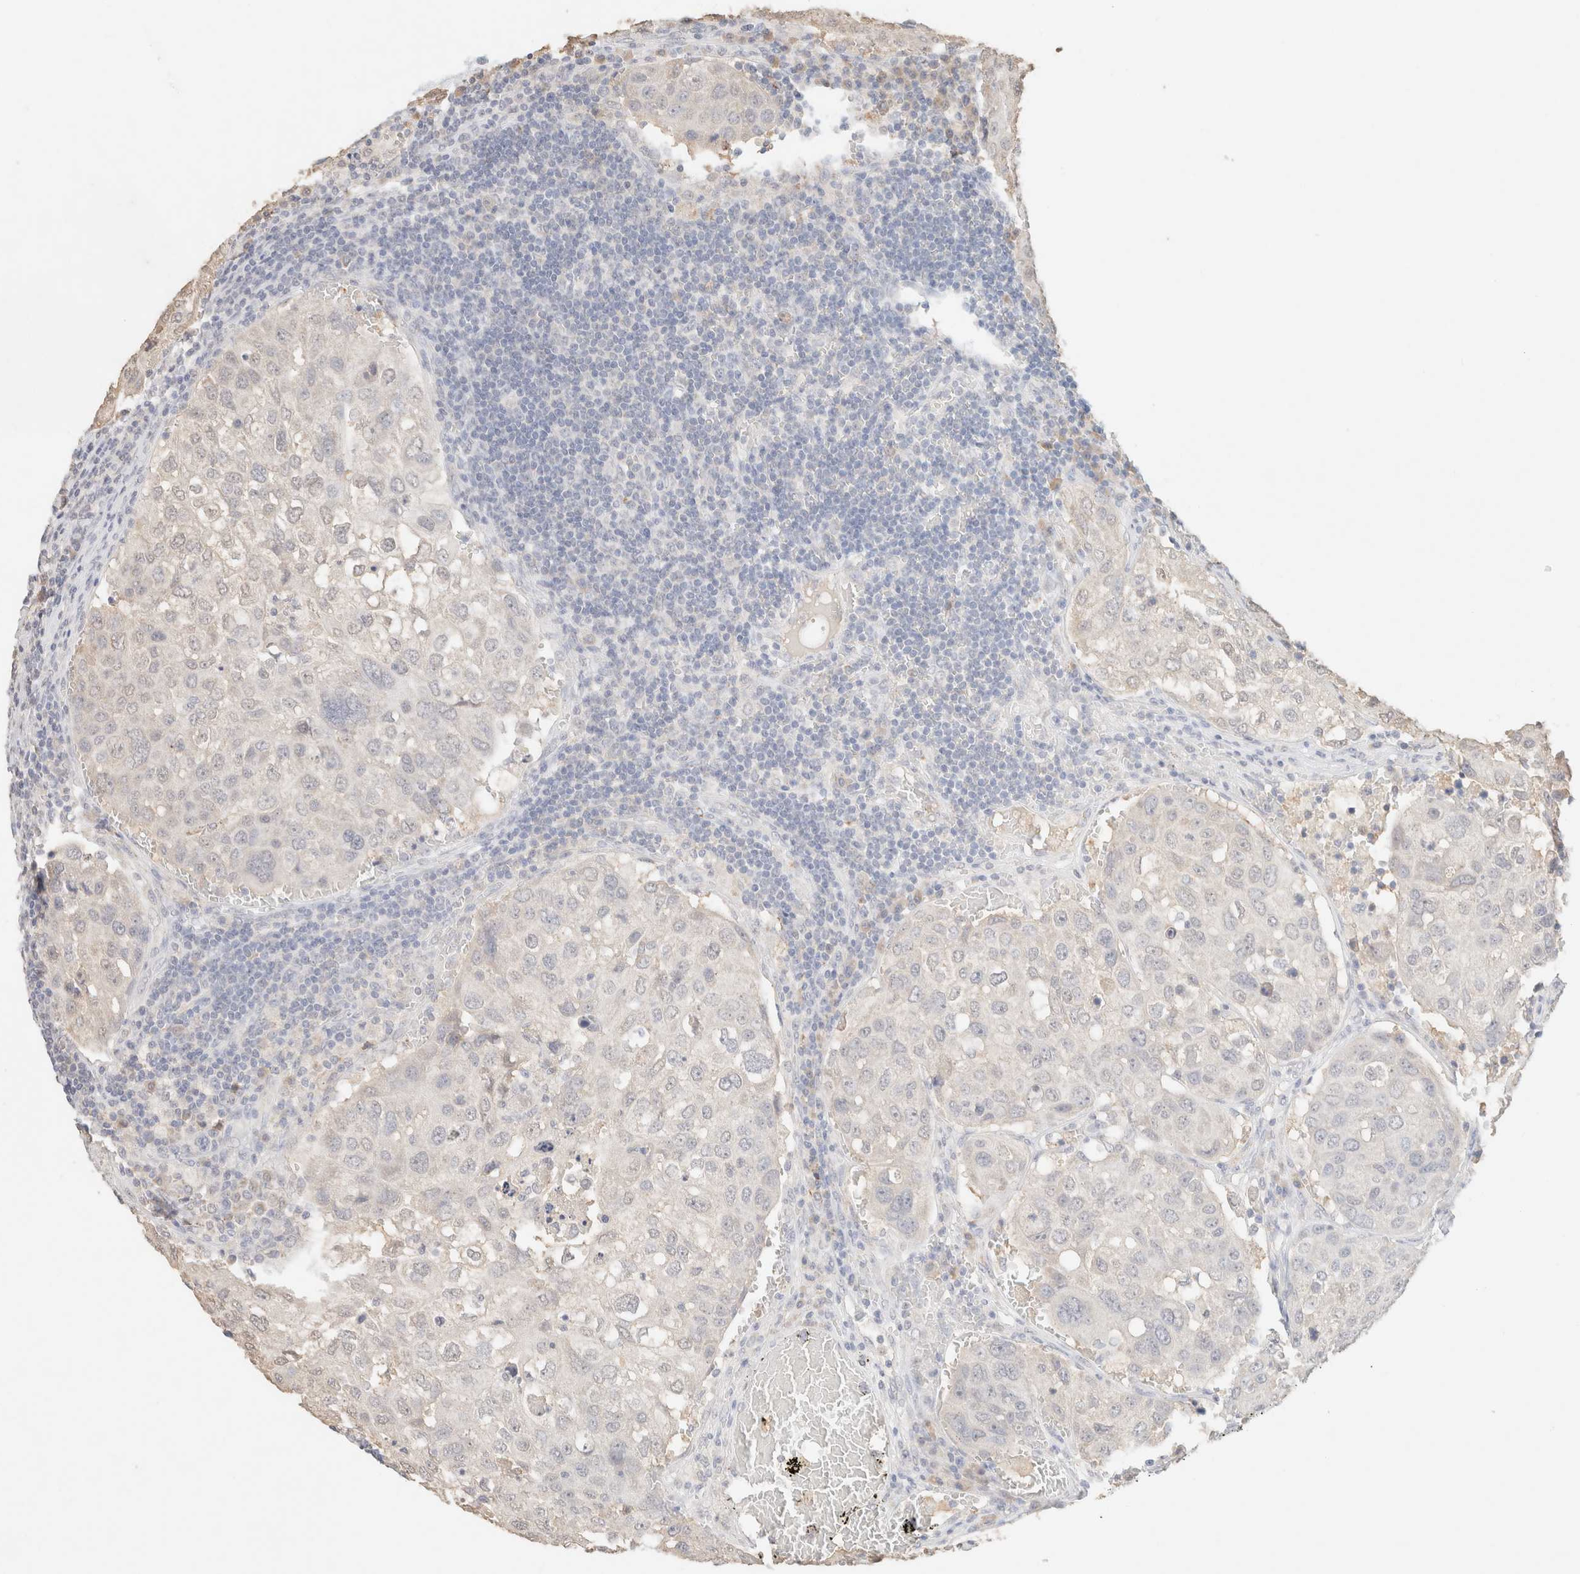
{"staining": {"intensity": "negative", "quantity": "none", "location": "none"}, "tissue": "urothelial cancer", "cell_type": "Tumor cells", "image_type": "cancer", "snomed": [{"axis": "morphology", "description": "Urothelial carcinoma, High grade"}, {"axis": "topography", "description": "Lymph node"}, {"axis": "topography", "description": "Urinary bladder"}], "caption": "Urothelial cancer stained for a protein using IHC displays no positivity tumor cells.", "gene": "CPA1", "patient": {"sex": "male", "age": 51}}